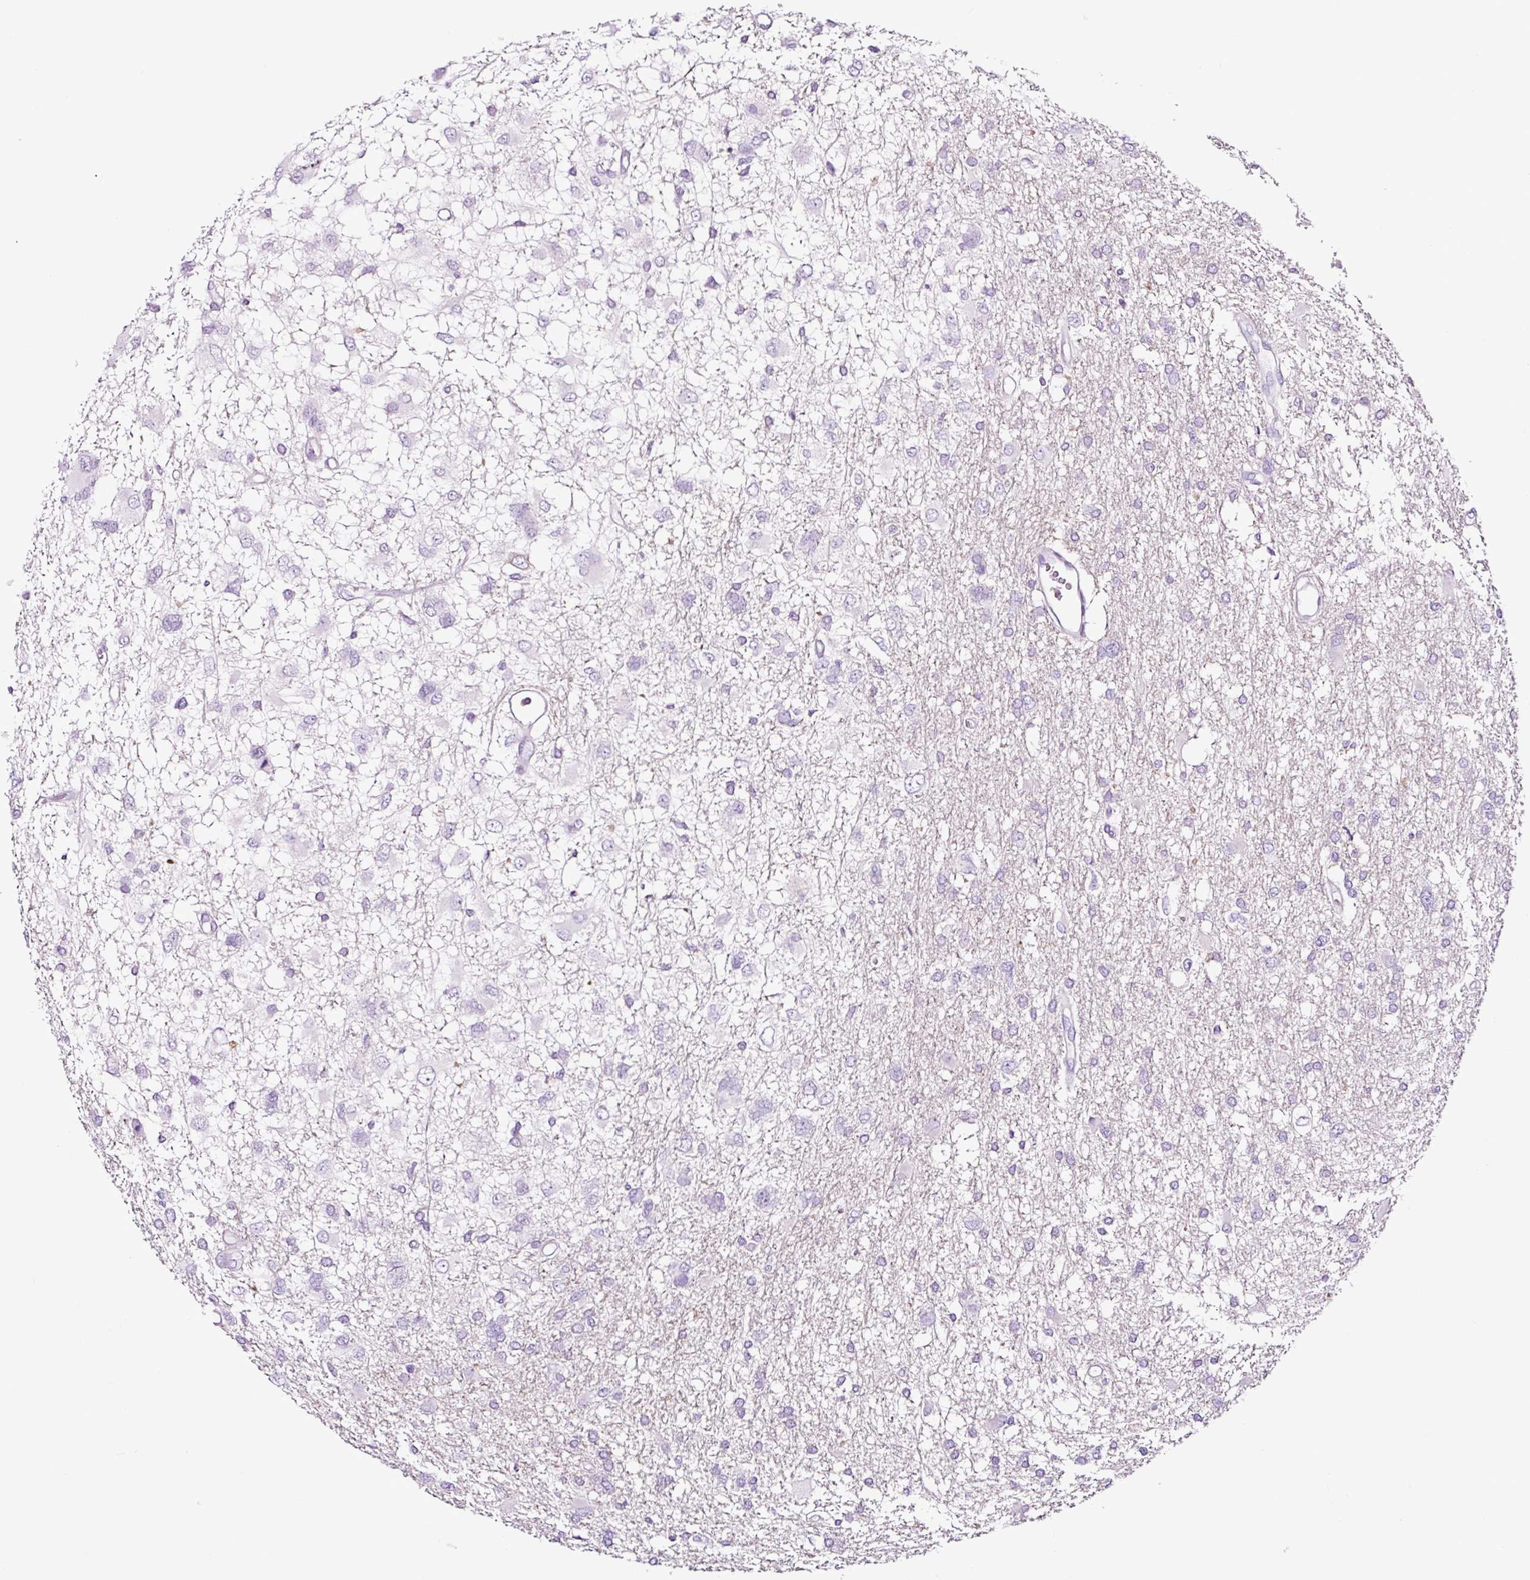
{"staining": {"intensity": "negative", "quantity": "none", "location": "none"}, "tissue": "glioma", "cell_type": "Tumor cells", "image_type": "cancer", "snomed": [{"axis": "morphology", "description": "Glioma, malignant, High grade"}, {"axis": "topography", "description": "Brain"}], "caption": "Protein analysis of malignant glioma (high-grade) displays no significant positivity in tumor cells. (IHC, brightfield microscopy, high magnification).", "gene": "FBXL7", "patient": {"sex": "male", "age": 61}}